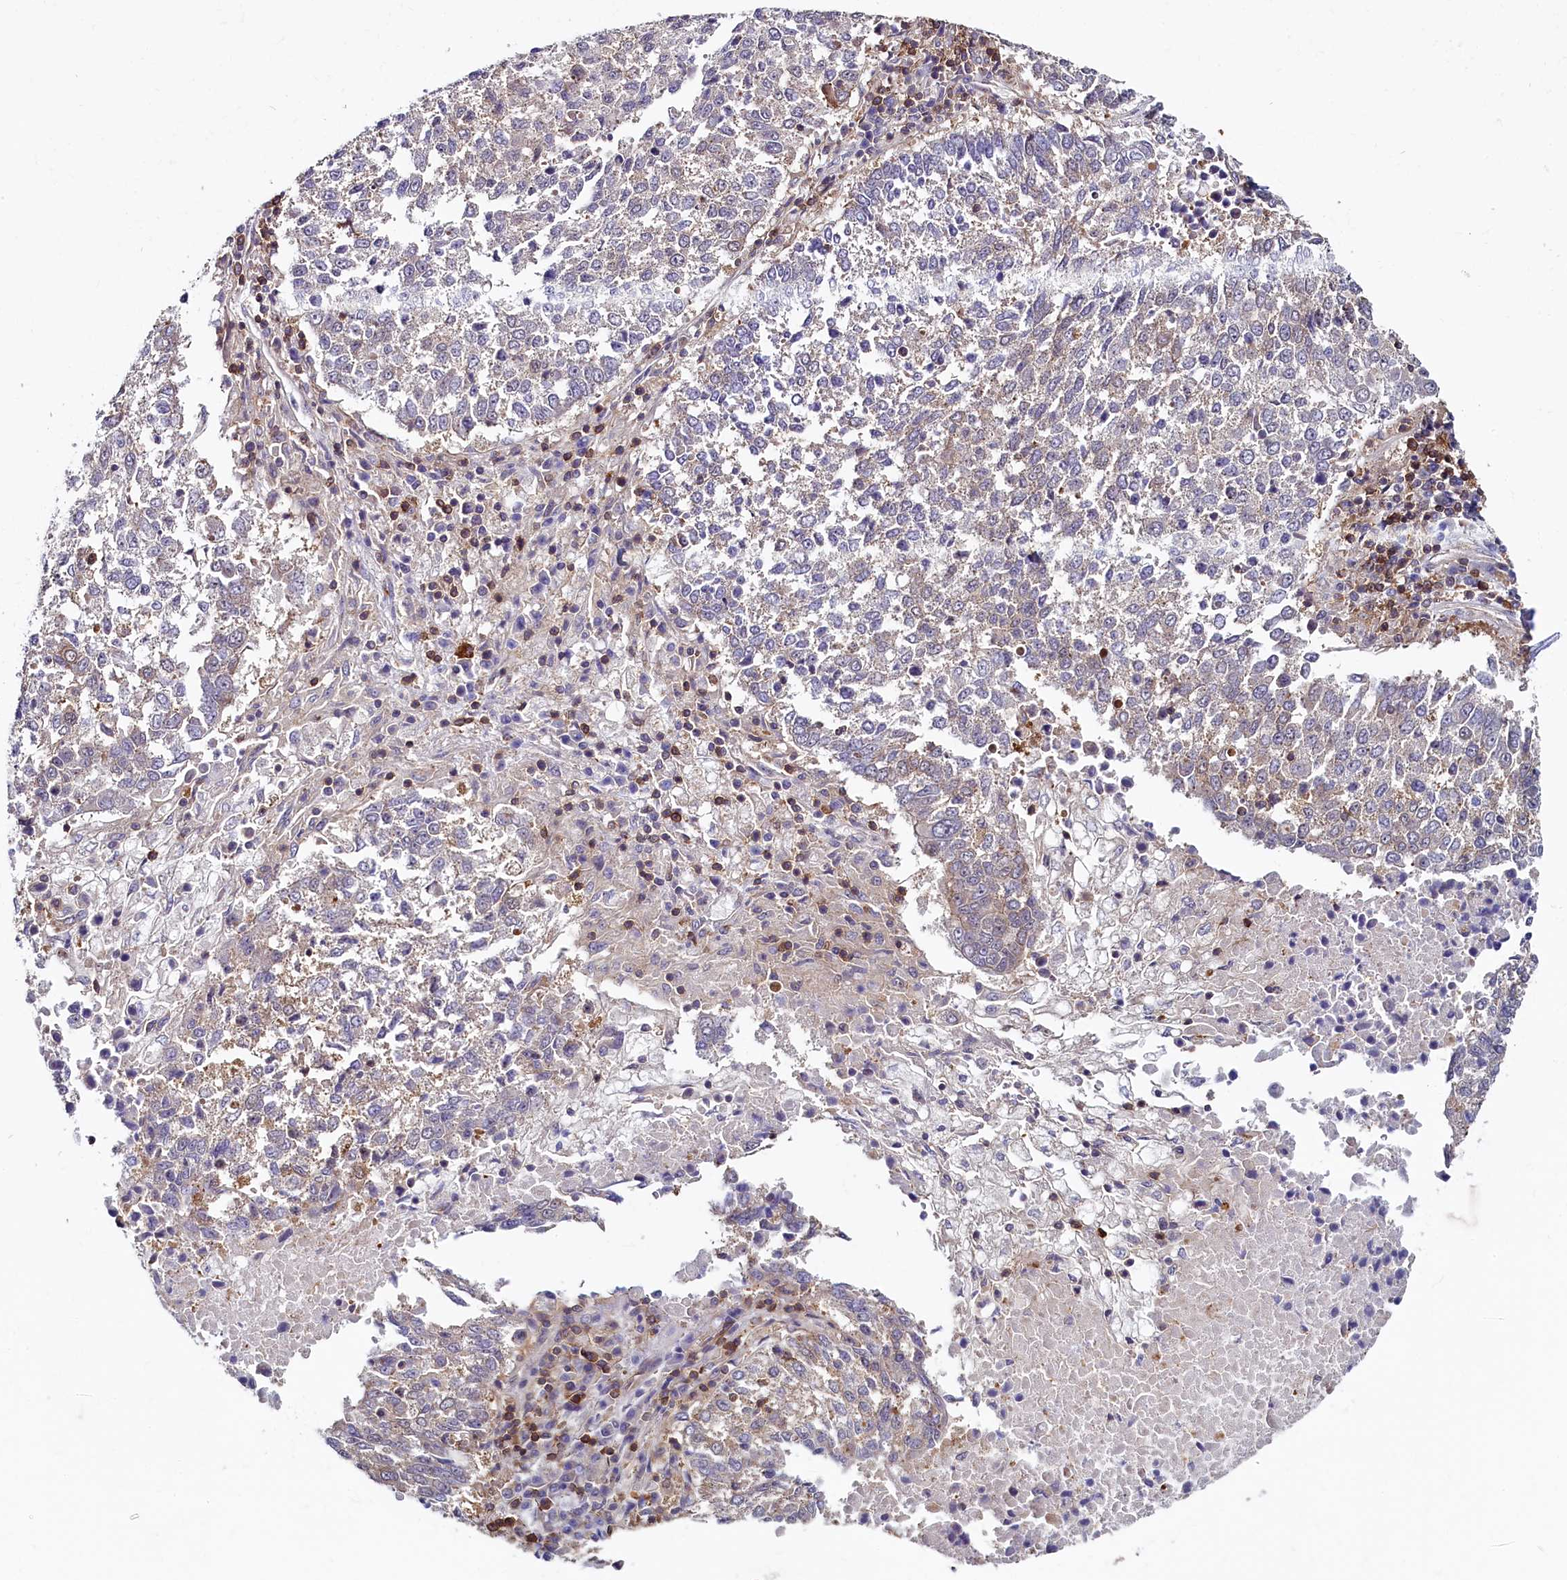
{"staining": {"intensity": "weak", "quantity": "<25%", "location": "cytoplasmic/membranous"}, "tissue": "lung cancer", "cell_type": "Tumor cells", "image_type": "cancer", "snomed": [{"axis": "morphology", "description": "Squamous cell carcinoma, NOS"}, {"axis": "topography", "description": "Lung"}], "caption": "Protein analysis of squamous cell carcinoma (lung) displays no significant staining in tumor cells. (Stains: DAB (3,3'-diaminobenzidine) immunohistochemistry with hematoxylin counter stain, Microscopy: brightfield microscopy at high magnification).", "gene": "CIAPIN1", "patient": {"sex": "male", "age": 73}}